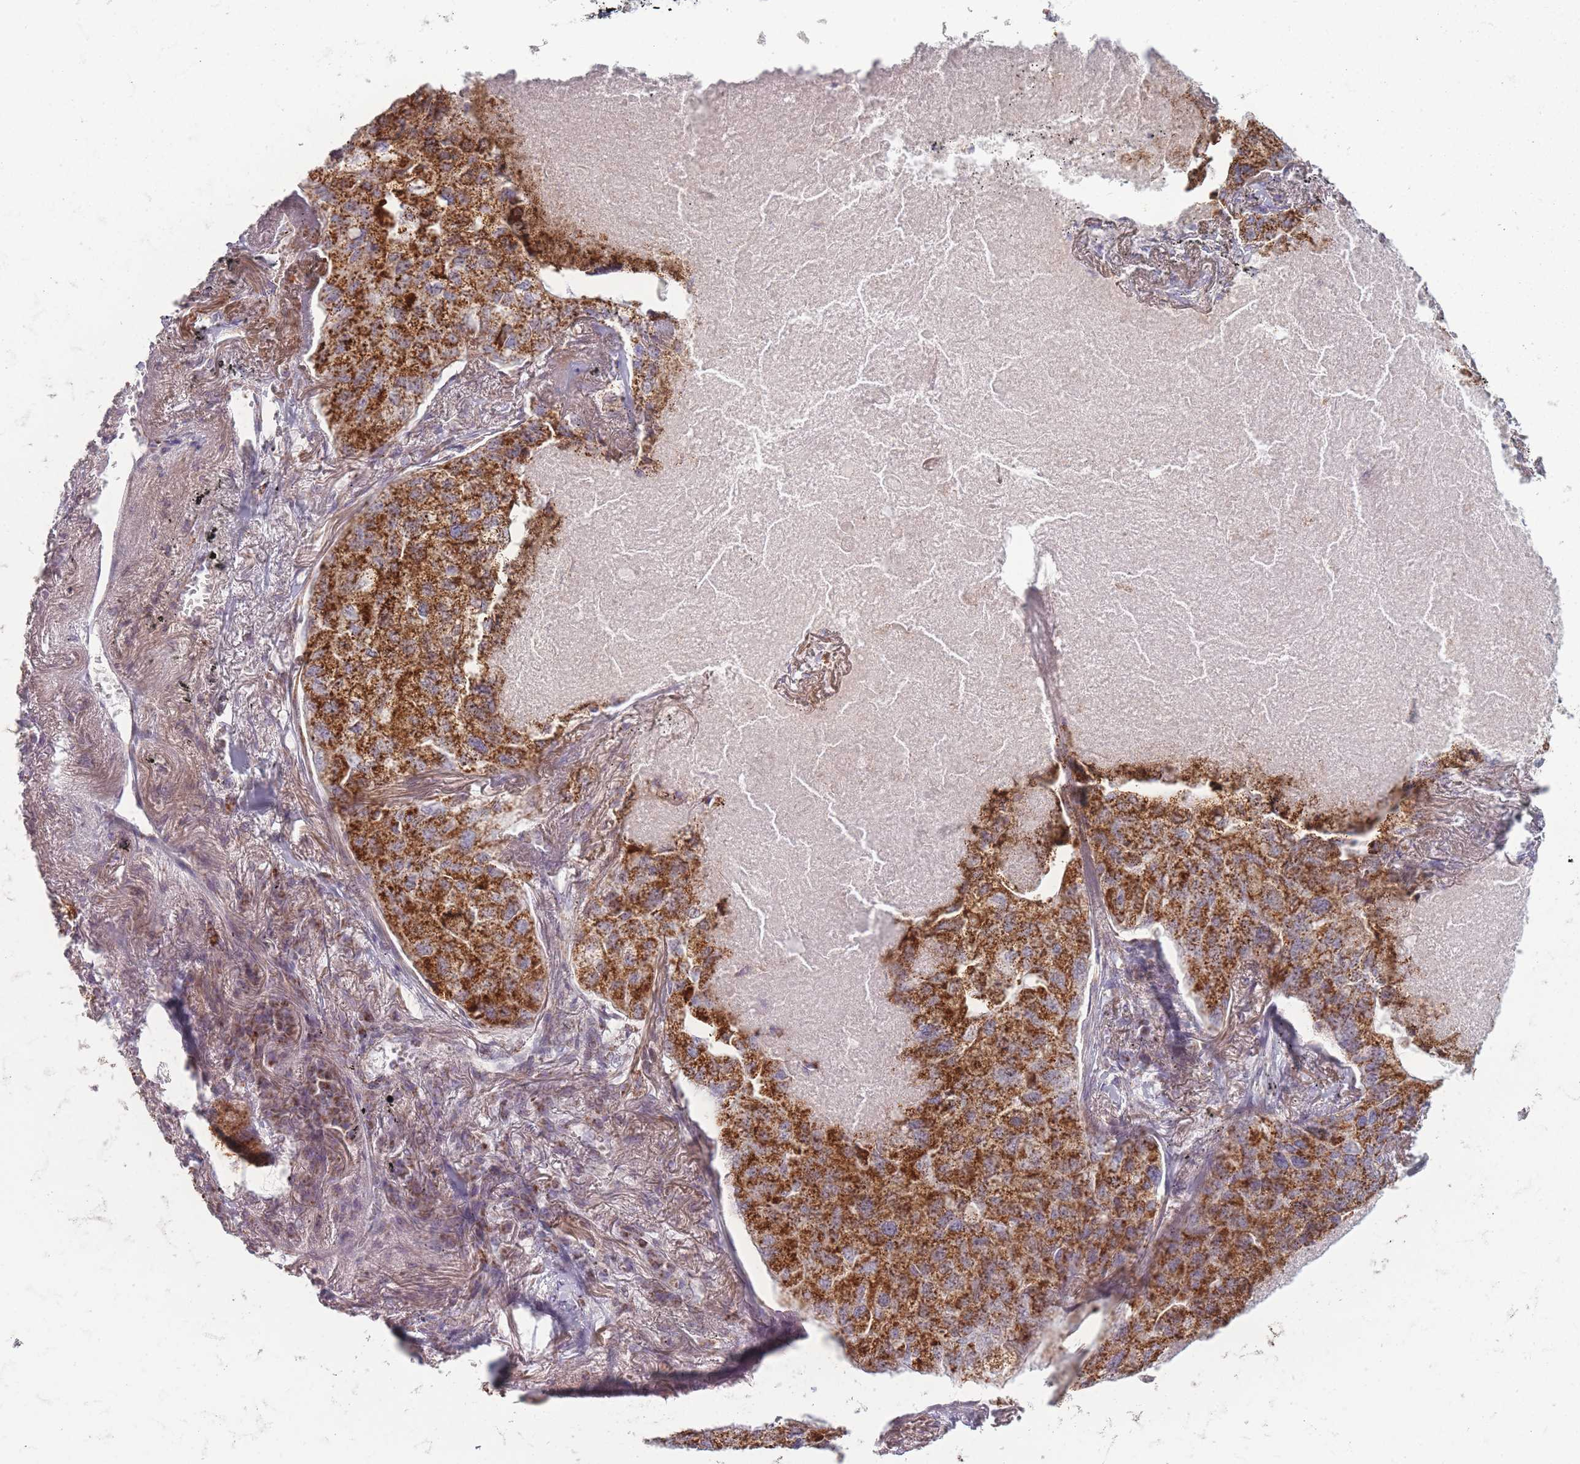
{"staining": {"intensity": "strong", "quantity": ">75%", "location": "cytoplasmic/membranous"}, "tissue": "lung cancer", "cell_type": "Tumor cells", "image_type": "cancer", "snomed": [{"axis": "morphology", "description": "Adenocarcinoma, NOS"}, {"axis": "topography", "description": "Lung"}], "caption": "Lung adenocarcinoma stained with a protein marker reveals strong staining in tumor cells.", "gene": "DCHS1", "patient": {"sex": "male", "age": 65}}